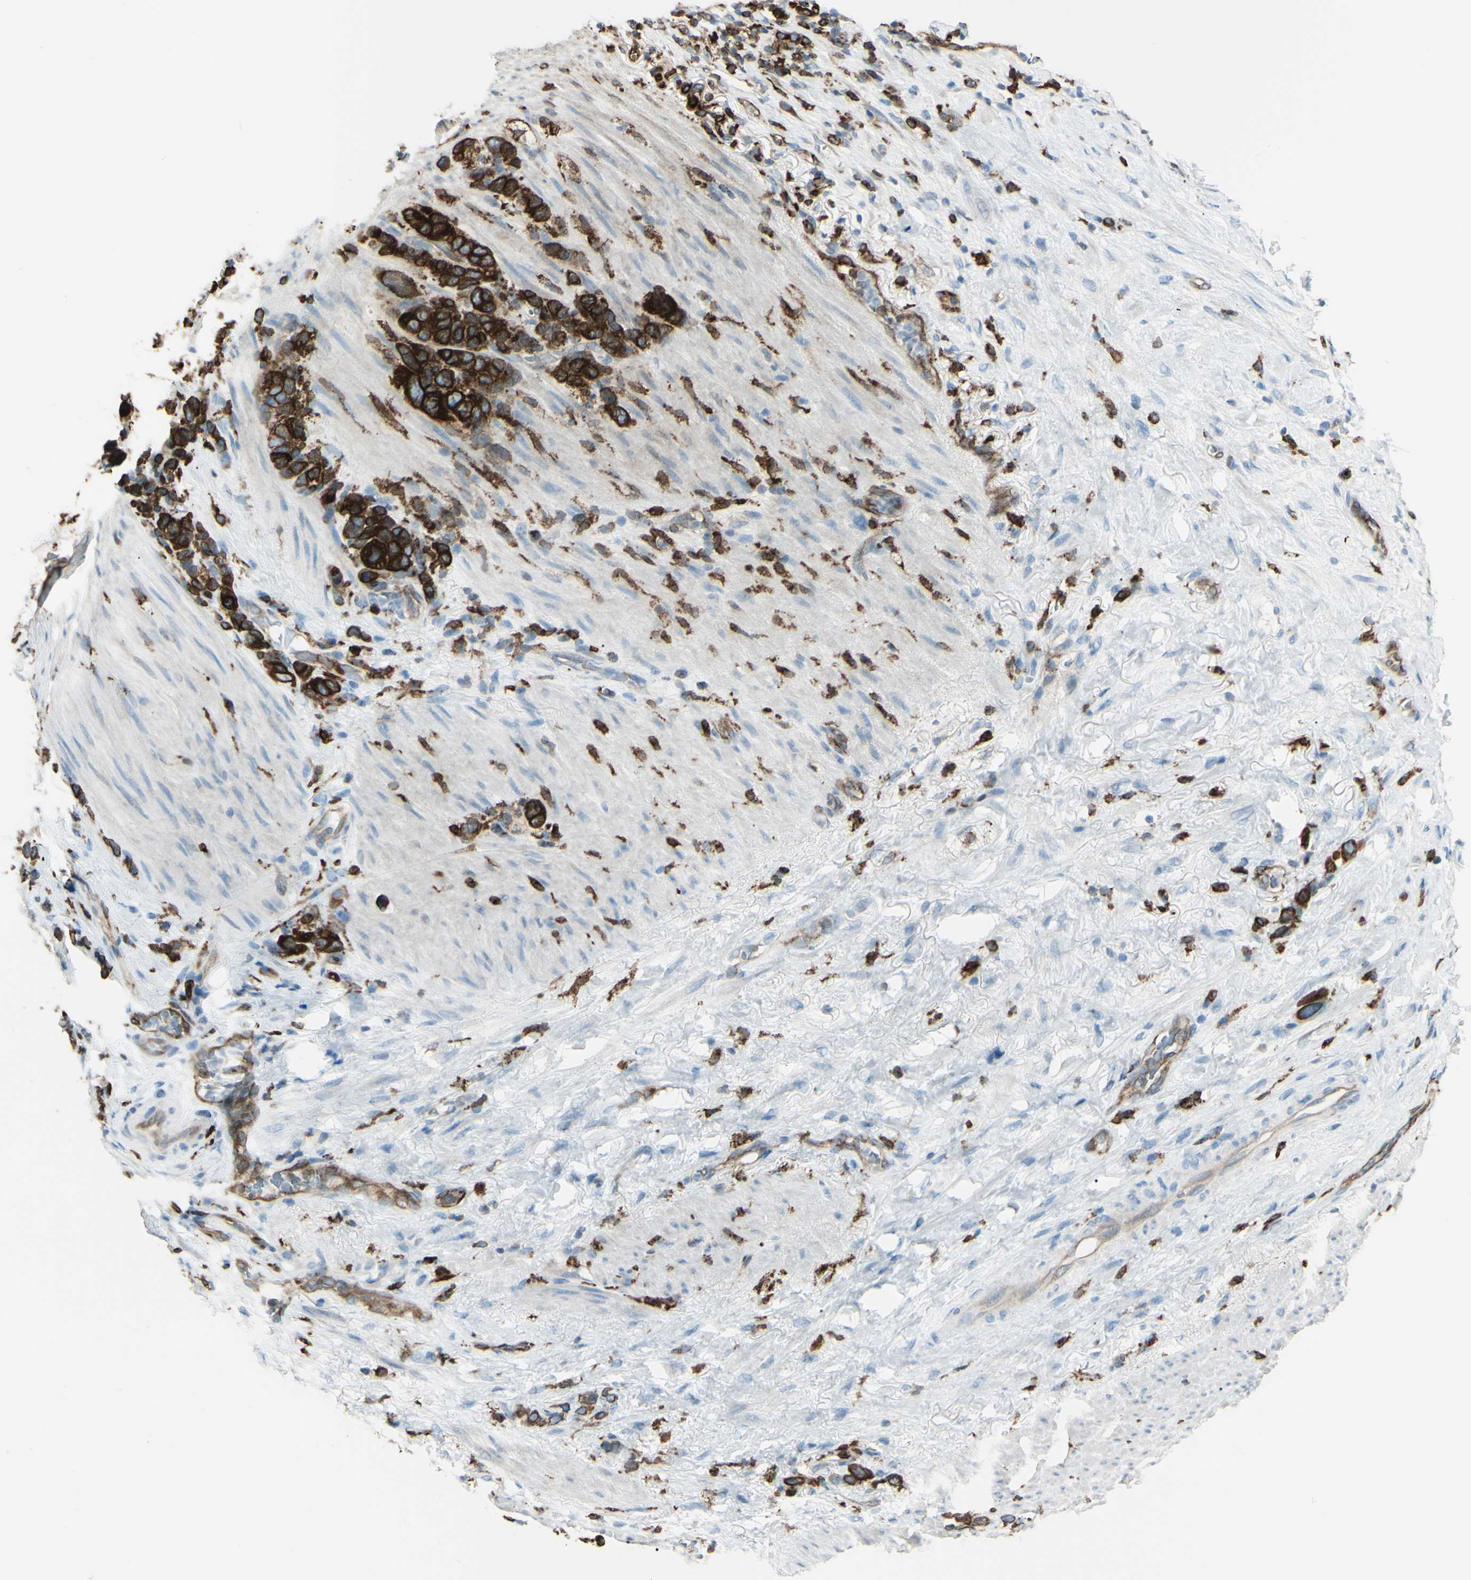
{"staining": {"intensity": "strong", "quantity": ">75%", "location": "cytoplasmic/membranous"}, "tissue": "stomach cancer", "cell_type": "Tumor cells", "image_type": "cancer", "snomed": [{"axis": "morphology", "description": "Adenocarcinoma, NOS"}, {"axis": "morphology", "description": "Adenocarcinoma, High grade"}, {"axis": "topography", "description": "Stomach, upper"}, {"axis": "topography", "description": "Stomach, lower"}], "caption": "This image shows immunohistochemistry staining of adenocarcinoma (high-grade) (stomach), with high strong cytoplasmic/membranous expression in about >75% of tumor cells.", "gene": "CD74", "patient": {"sex": "female", "age": 65}}